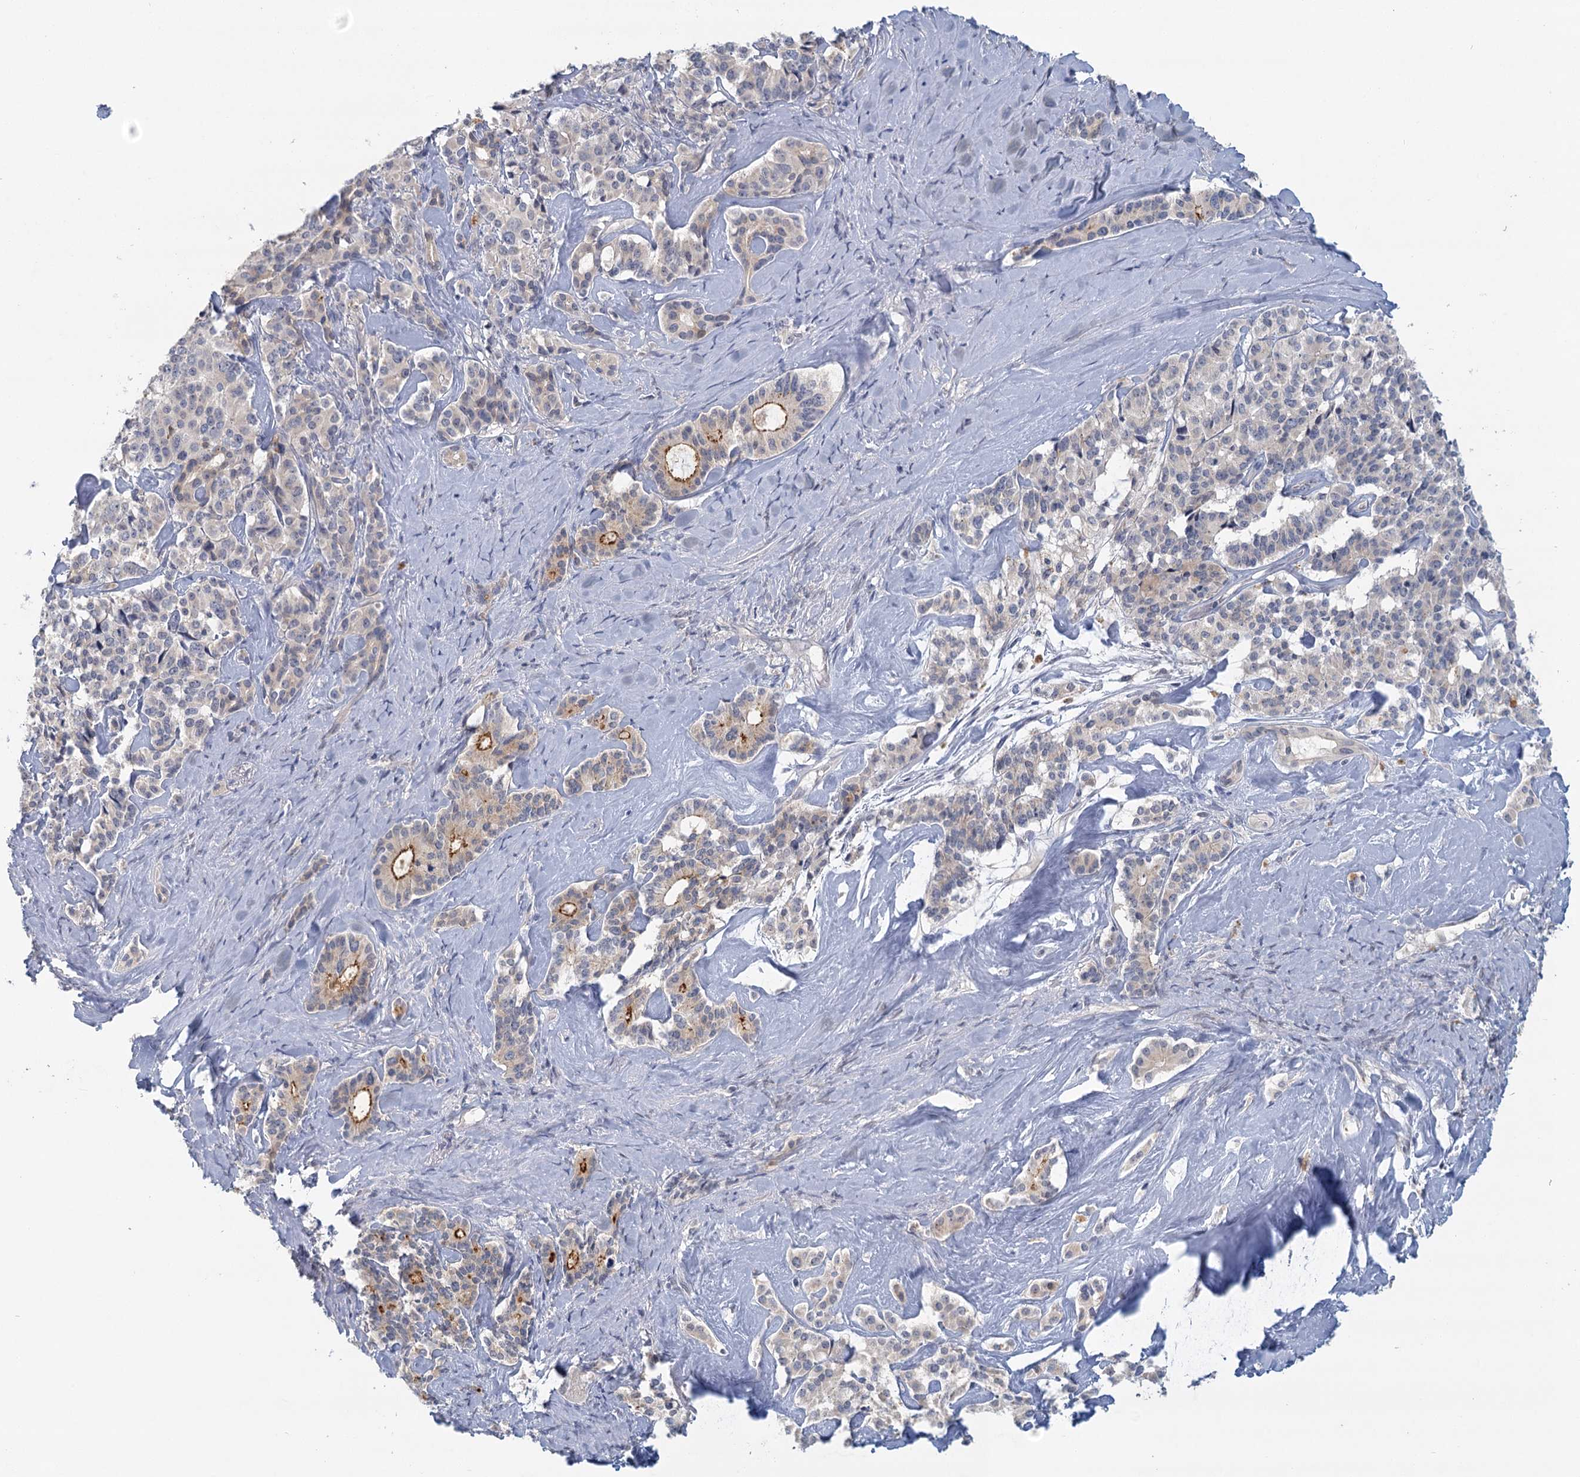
{"staining": {"intensity": "strong", "quantity": "<25%", "location": "cytoplasmic/membranous"}, "tissue": "pancreatic cancer", "cell_type": "Tumor cells", "image_type": "cancer", "snomed": [{"axis": "morphology", "description": "Adenocarcinoma, NOS"}, {"axis": "topography", "description": "Pancreas"}], "caption": "Strong cytoplasmic/membranous protein expression is appreciated in approximately <25% of tumor cells in pancreatic adenocarcinoma.", "gene": "MYO7B", "patient": {"sex": "female", "age": 74}}